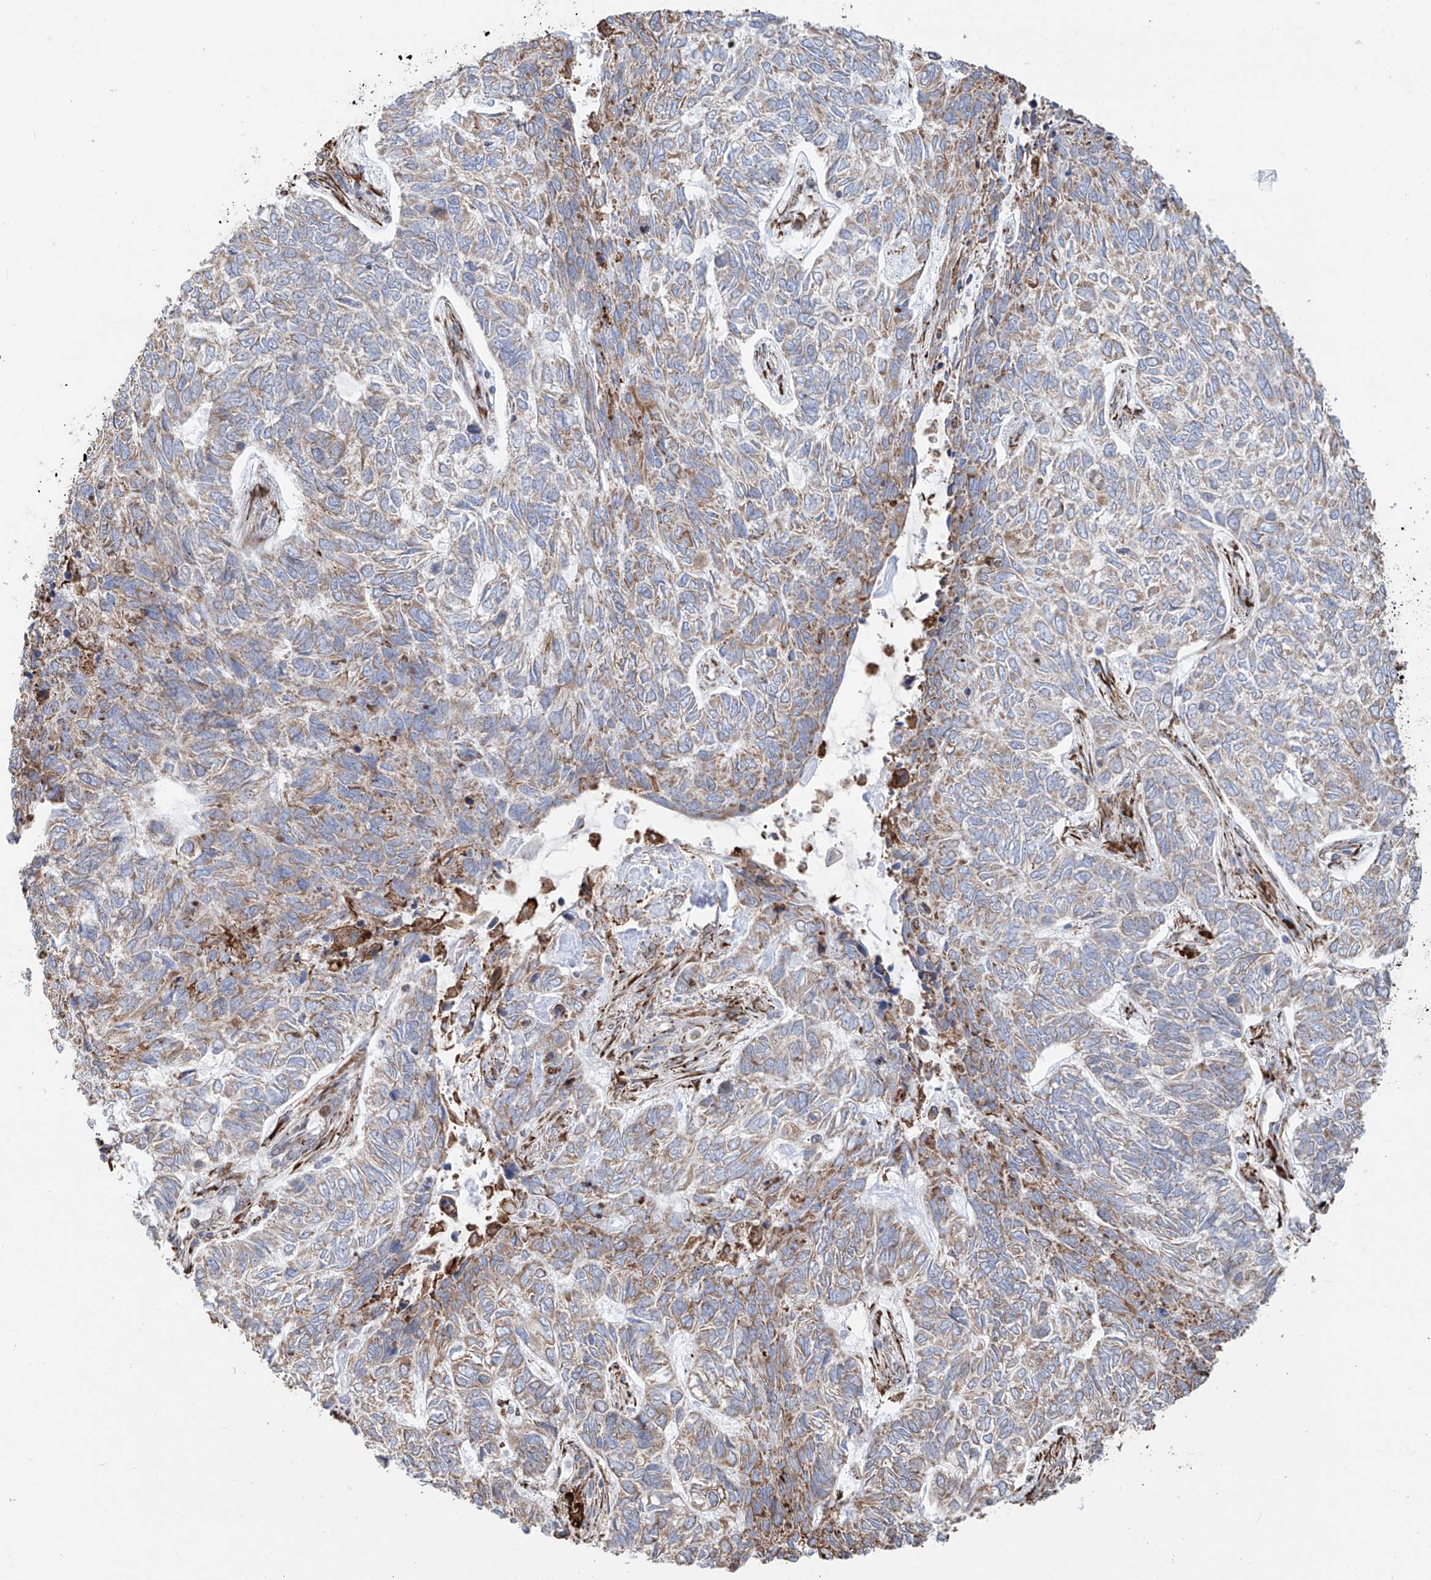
{"staining": {"intensity": "weak", "quantity": "25%-75%", "location": "cytoplasmic/membranous"}, "tissue": "skin cancer", "cell_type": "Tumor cells", "image_type": "cancer", "snomed": [{"axis": "morphology", "description": "Basal cell carcinoma"}, {"axis": "topography", "description": "Skin"}], "caption": "A histopathology image showing weak cytoplasmic/membranous positivity in about 25%-75% of tumor cells in skin basal cell carcinoma, as visualized by brown immunohistochemical staining.", "gene": "ZNF354C", "patient": {"sex": "female", "age": 65}}